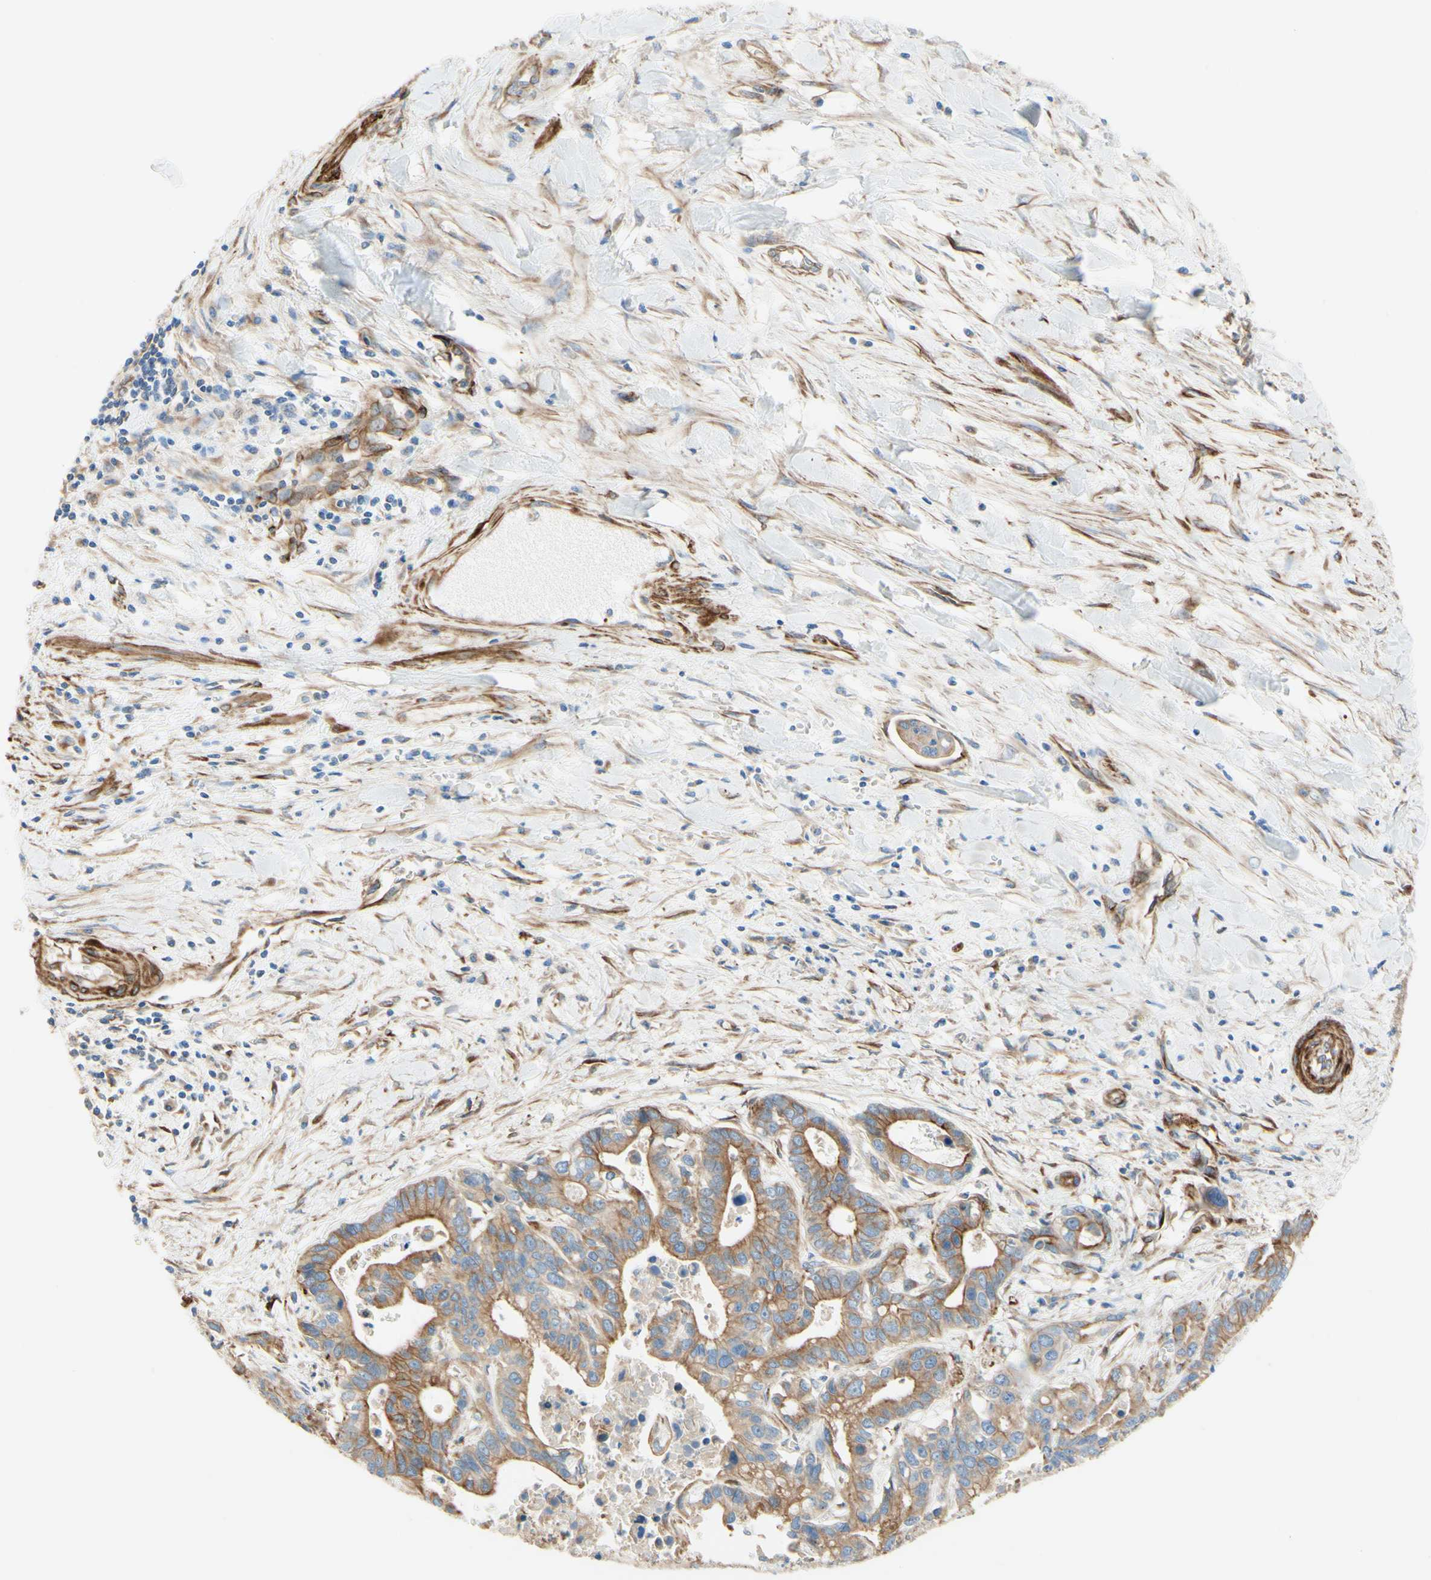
{"staining": {"intensity": "weak", "quantity": ">75%", "location": "cytoplasmic/membranous"}, "tissue": "liver cancer", "cell_type": "Tumor cells", "image_type": "cancer", "snomed": [{"axis": "morphology", "description": "Cholangiocarcinoma"}, {"axis": "topography", "description": "Liver"}], "caption": "Weak cytoplasmic/membranous staining is seen in about >75% of tumor cells in liver cancer.", "gene": "ENDOD1", "patient": {"sex": "female", "age": 65}}